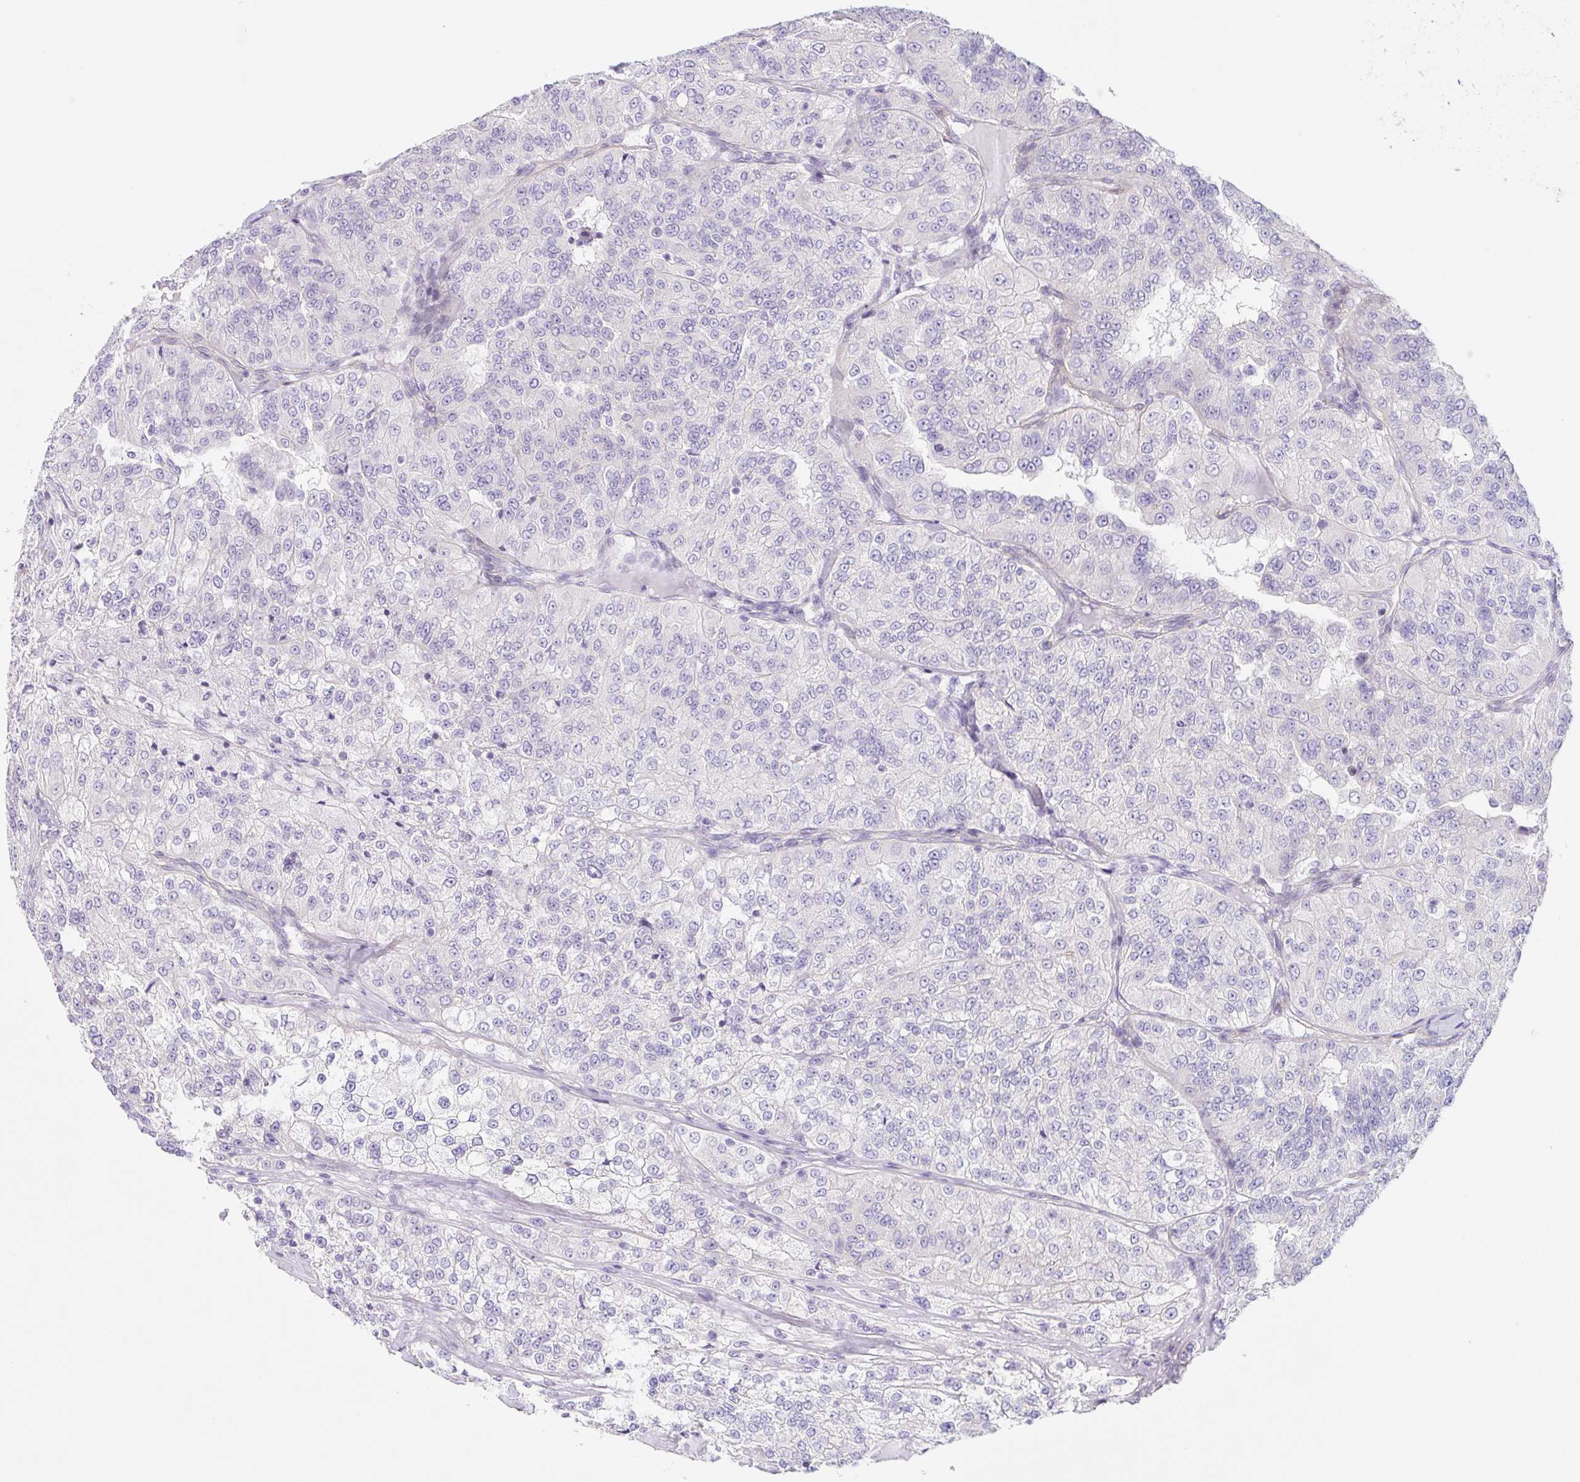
{"staining": {"intensity": "negative", "quantity": "none", "location": "none"}, "tissue": "renal cancer", "cell_type": "Tumor cells", "image_type": "cancer", "snomed": [{"axis": "morphology", "description": "Adenocarcinoma, NOS"}, {"axis": "topography", "description": "Kidney"}], "caption": "Renal cancer was stained to show a protein in brown. There is no significant expression in tumor cells.", "gene": "DCAF17", "patient": {"sex": "female", "age": 63}}